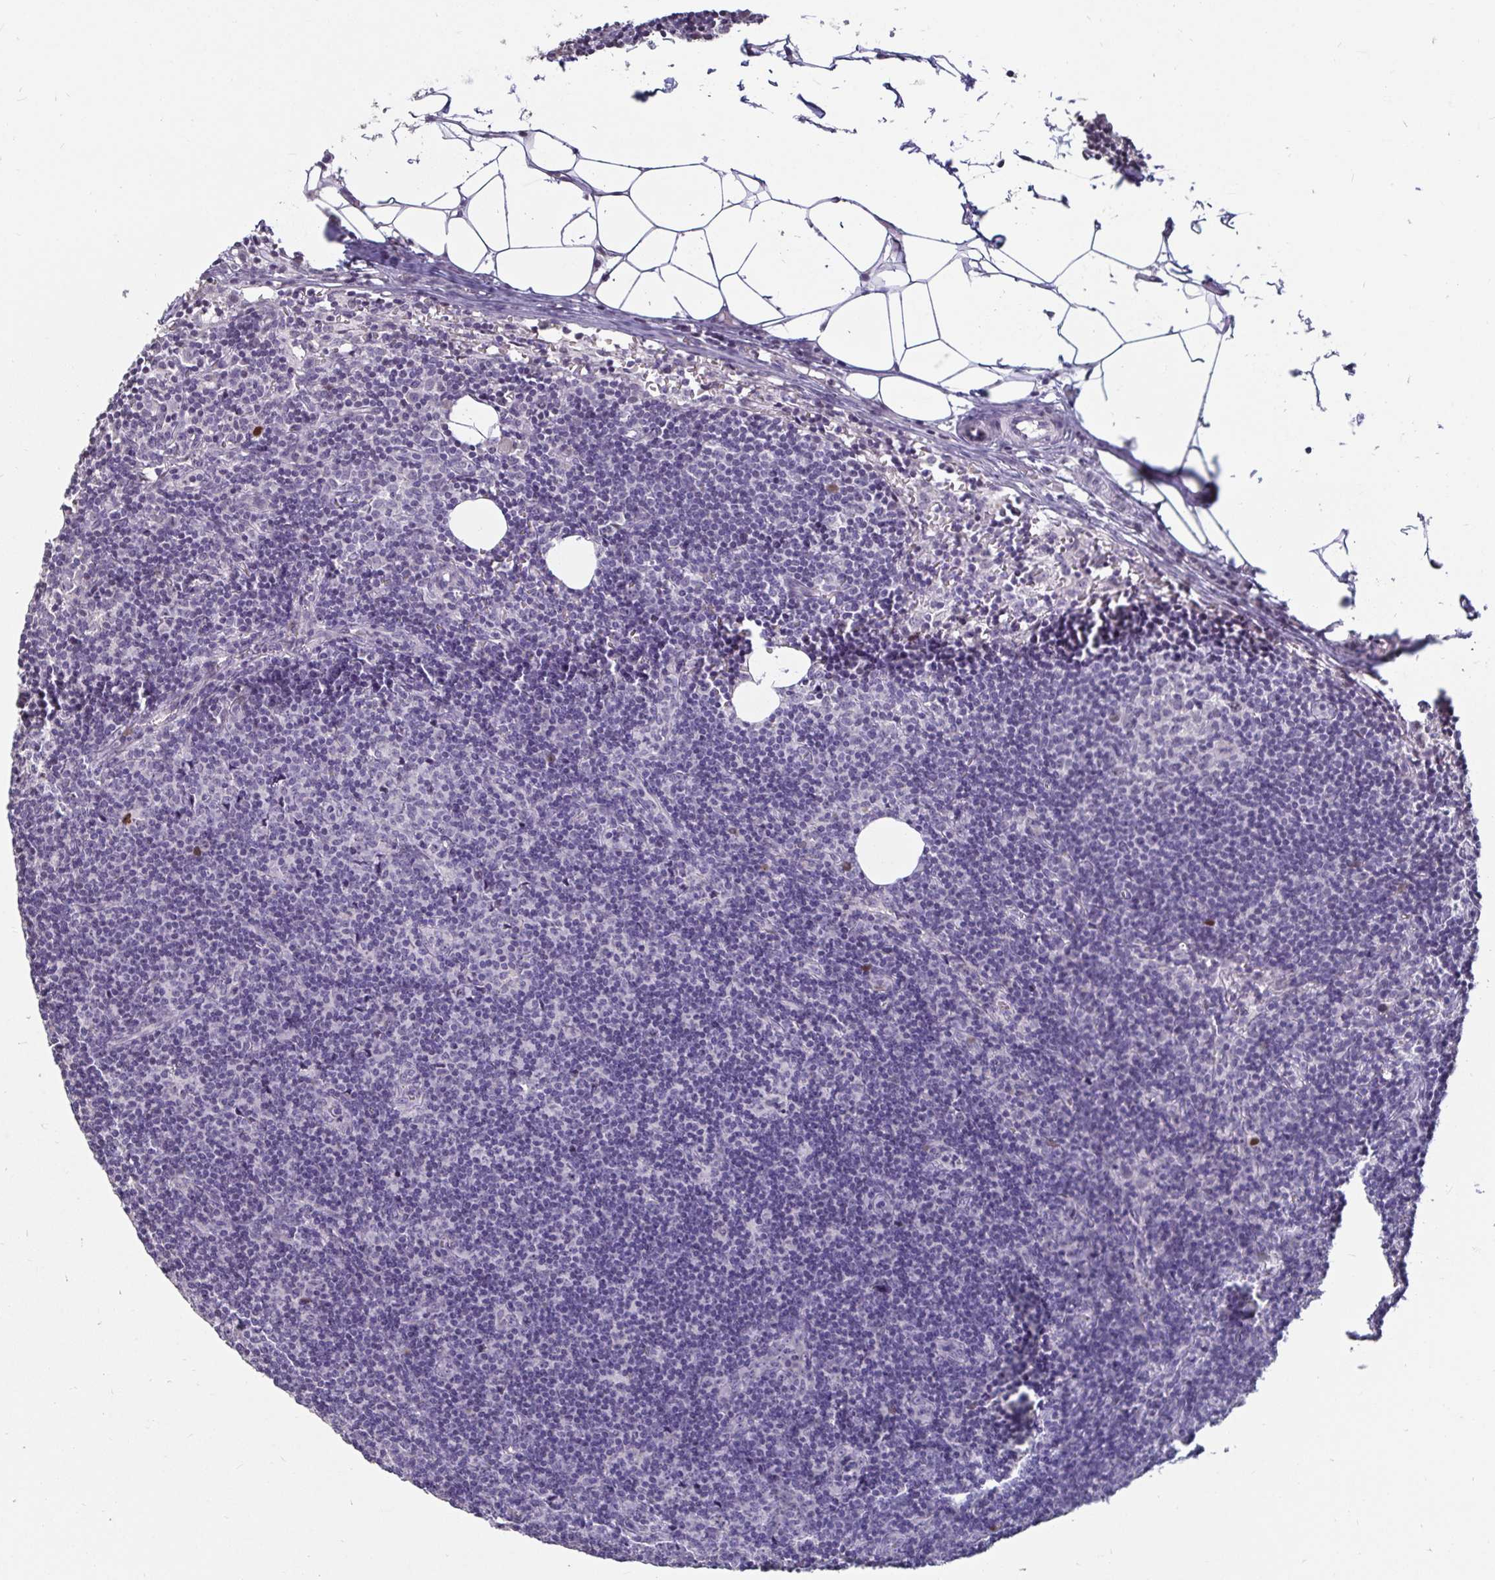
{"staining": {"intensity": "negative", "quantity": "none", "location": "none"}, "tissue": "lymph node", "cell_type": "Germinal center cells", "image_type": "normal", "snomed": [{"axis": "morphology", "description": "Normal tissue, NOS"}, {"axis": "topography", "description": "Lymph node"}], "caption": "A high-resolution micrograph shows immunohistochemistry (IHC) staining of normal lymph node, which reveals no significant positivity in germinal center cells. (DAB immunohistochemistry (IHC), high magnification).", "gene": "ANLN", "patient": {"sex": "female", "age": 41}}